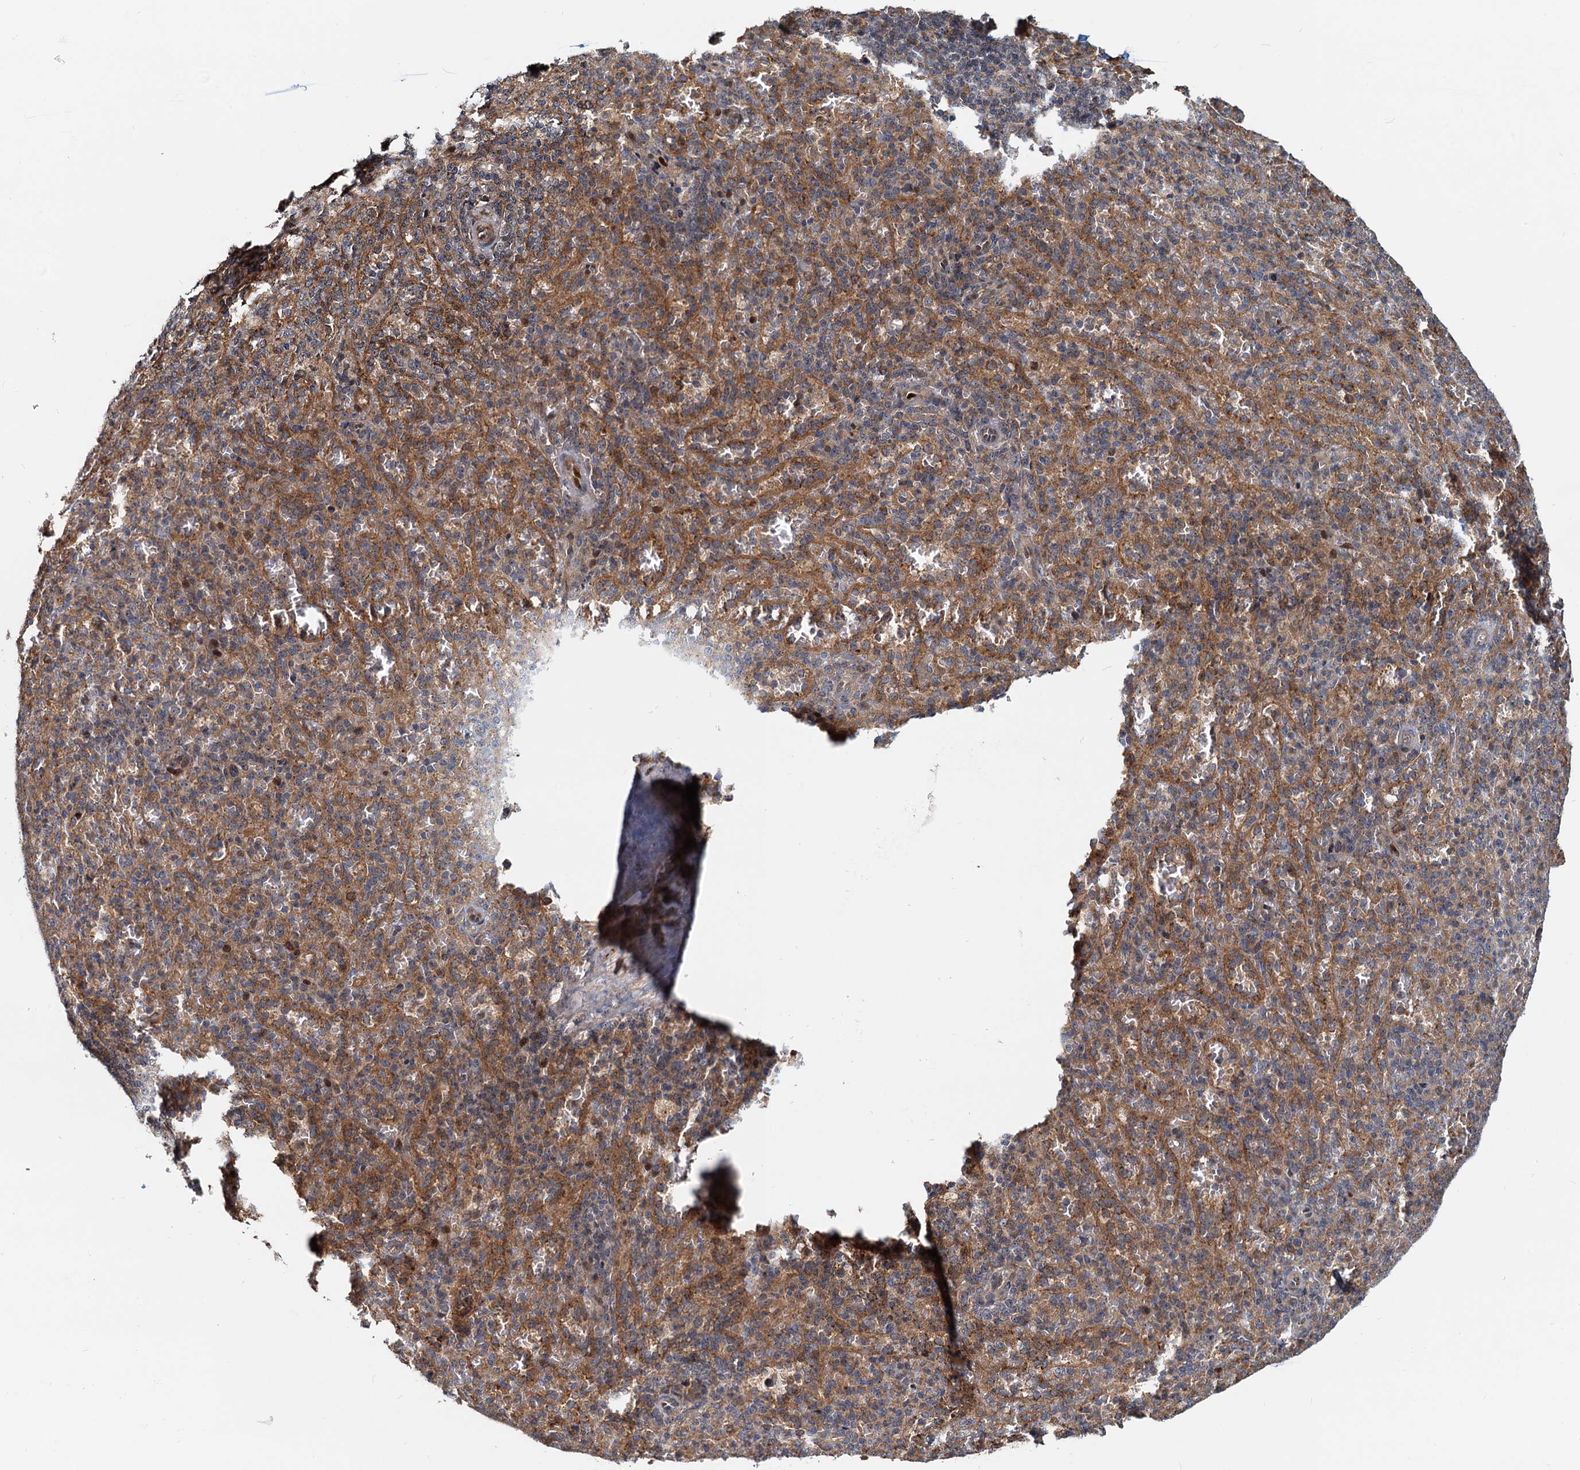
{"staining": {"intensity": "negative", "quantity": "none", "location": "none"}, "tissue": "spleen", "cell_type": "Cells in red pulp", "image_type": "normal", "snomed": [{"axis": "morphology", "description": "Normal tissue, NOS"}, {"axis": "topography", "description": "Spleen"}], "caption": "Immunohistochemical staining of benign human spleen shows no significant positivity in cells in red pulp.", "gene": "TOLLIP", "patient": {"sex": "female", "age": 21}}